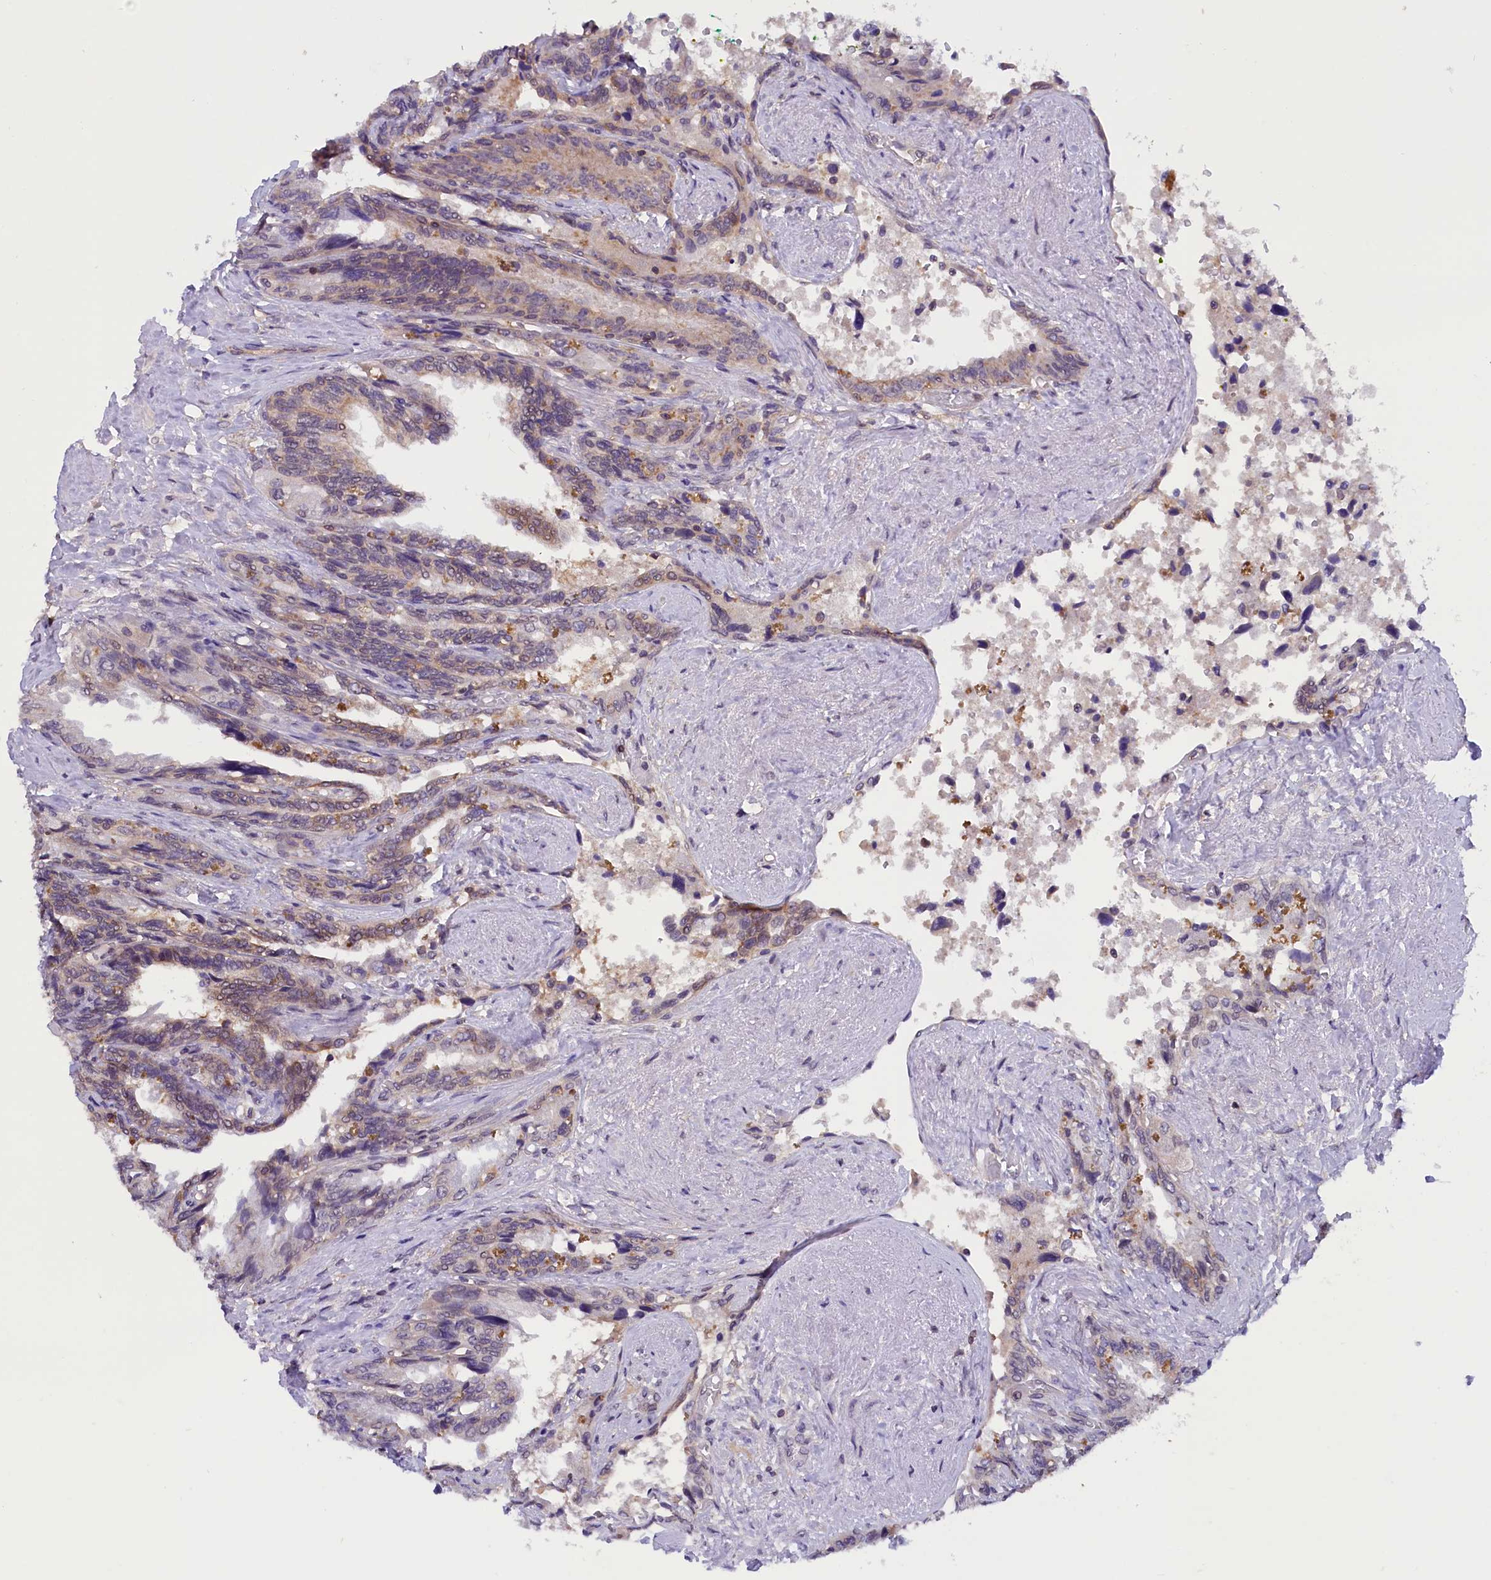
{"staining": {"intensity": "weak", "quantity": ">75%", "location": "cytoplasmic/membranous"}, "tissue": "seminal vesicle", "cell_type": "Glandular cells", "image_type": "normal", "snomed": [{"axis": "morphology", "description": "Normal tissue, NOS"}, {"axis": "topography", "description": "Seminal veicle"}, {"axis": "topography", "description": "Peripheral nerve tissue"}], "caption": "Unremarkable seminal vesicle shows weak cytoplasmic/membranous positivity in about >75% of glandular cells.", "gene": "TBCB", "patient": {"sex": "male", "age": 60}}